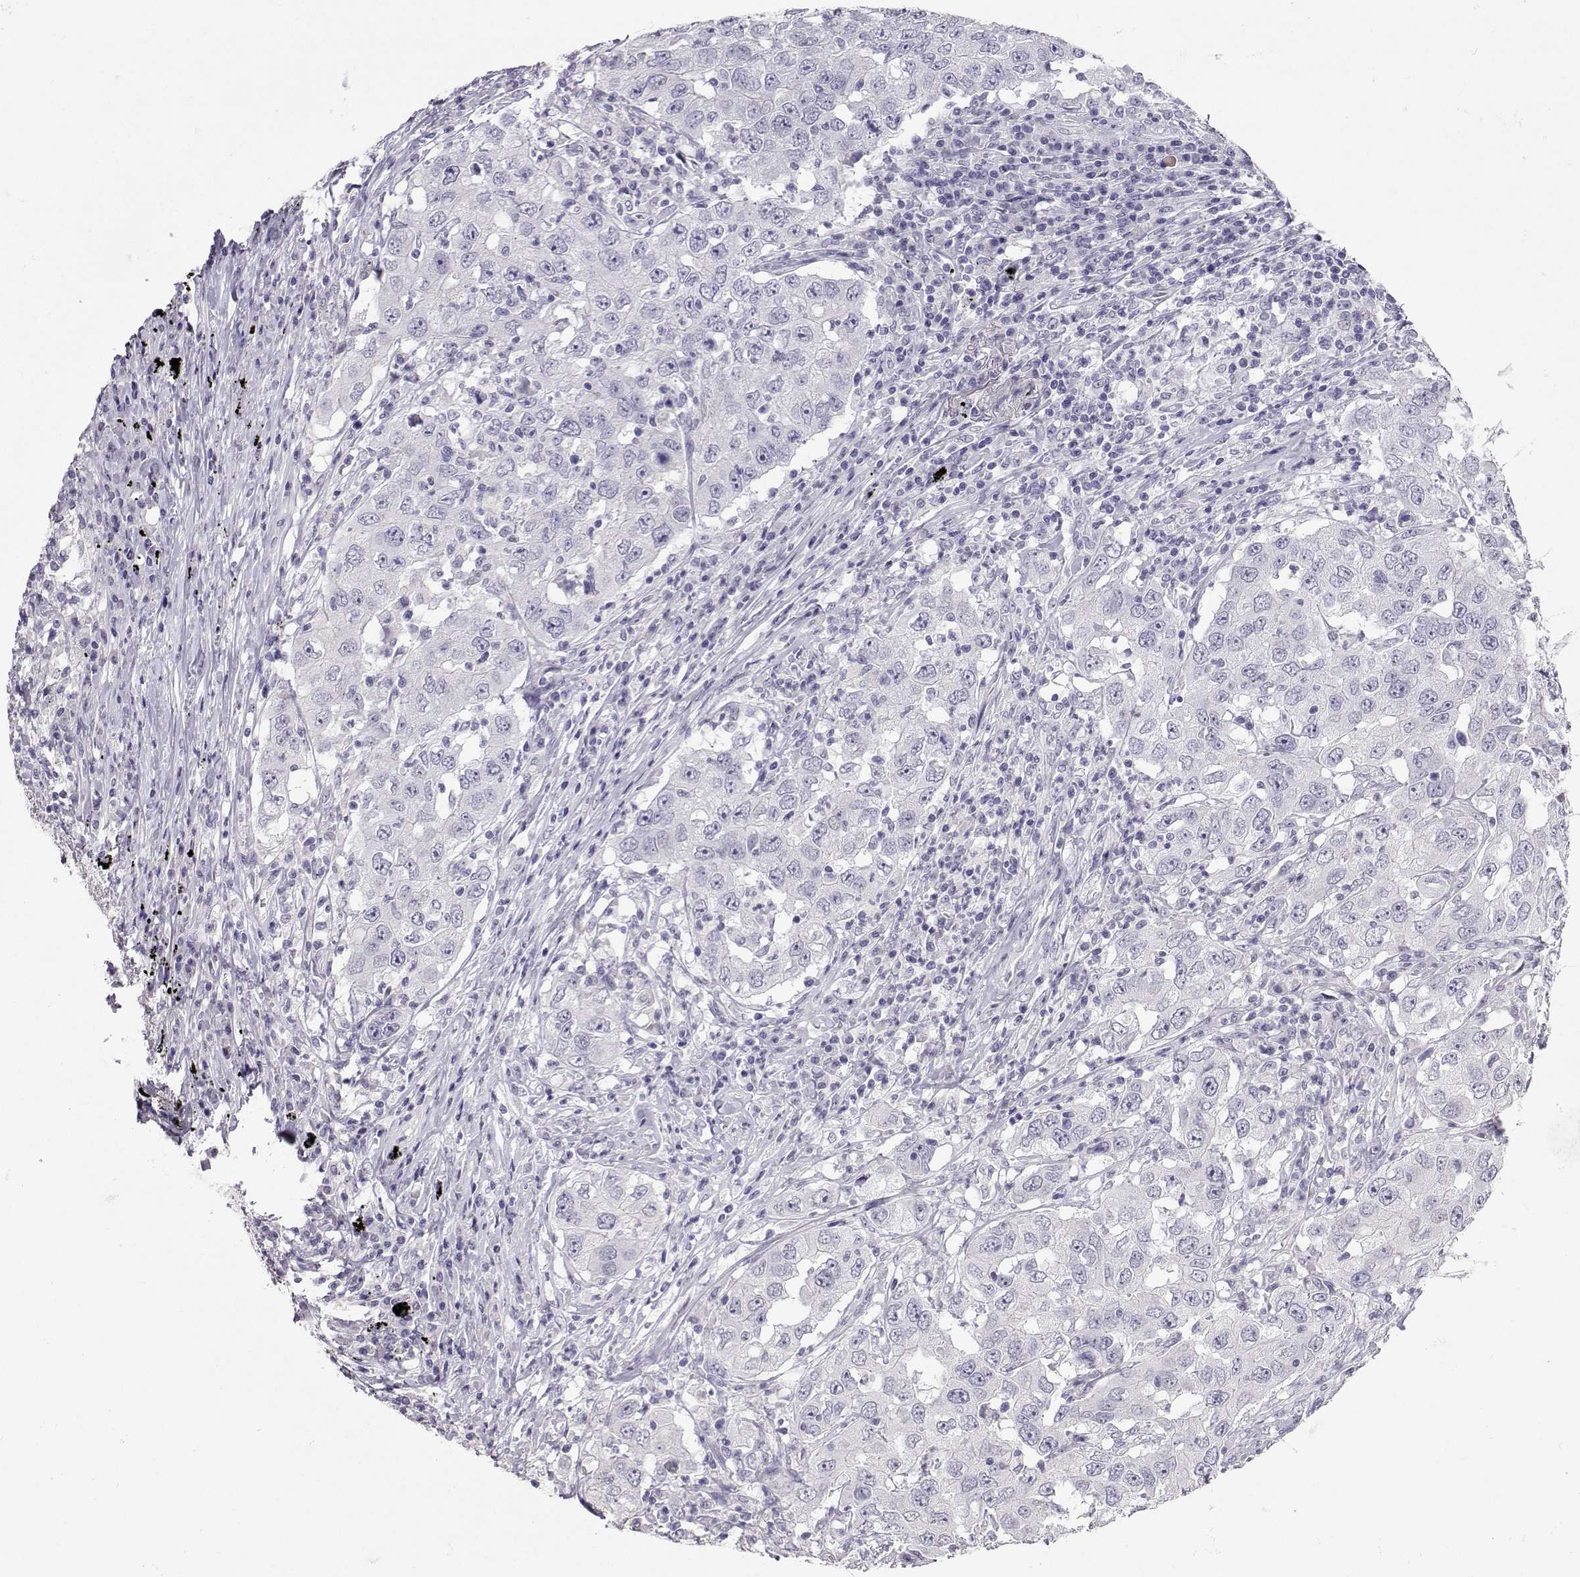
{"staining": {"intensity": "negative", "quantity": "none", "location": "none"}, "tissue": "lung cancer", "cell_type": "Tumor cells", "image_type": "cancer", "snomed": [{"axis": "morphology", "description": "Adenocarcinoma, NOS"}, {"axis": "topography", "description": "Lung"}], "caption": "Tumor cells show no significant positivity in lung cancer. The staining is performed using DAB brown chromogen with nuclei counter-stained in using hematoxylin.", "gene": "CARTPT", "patient": {"sex": "male", "age": 73}}